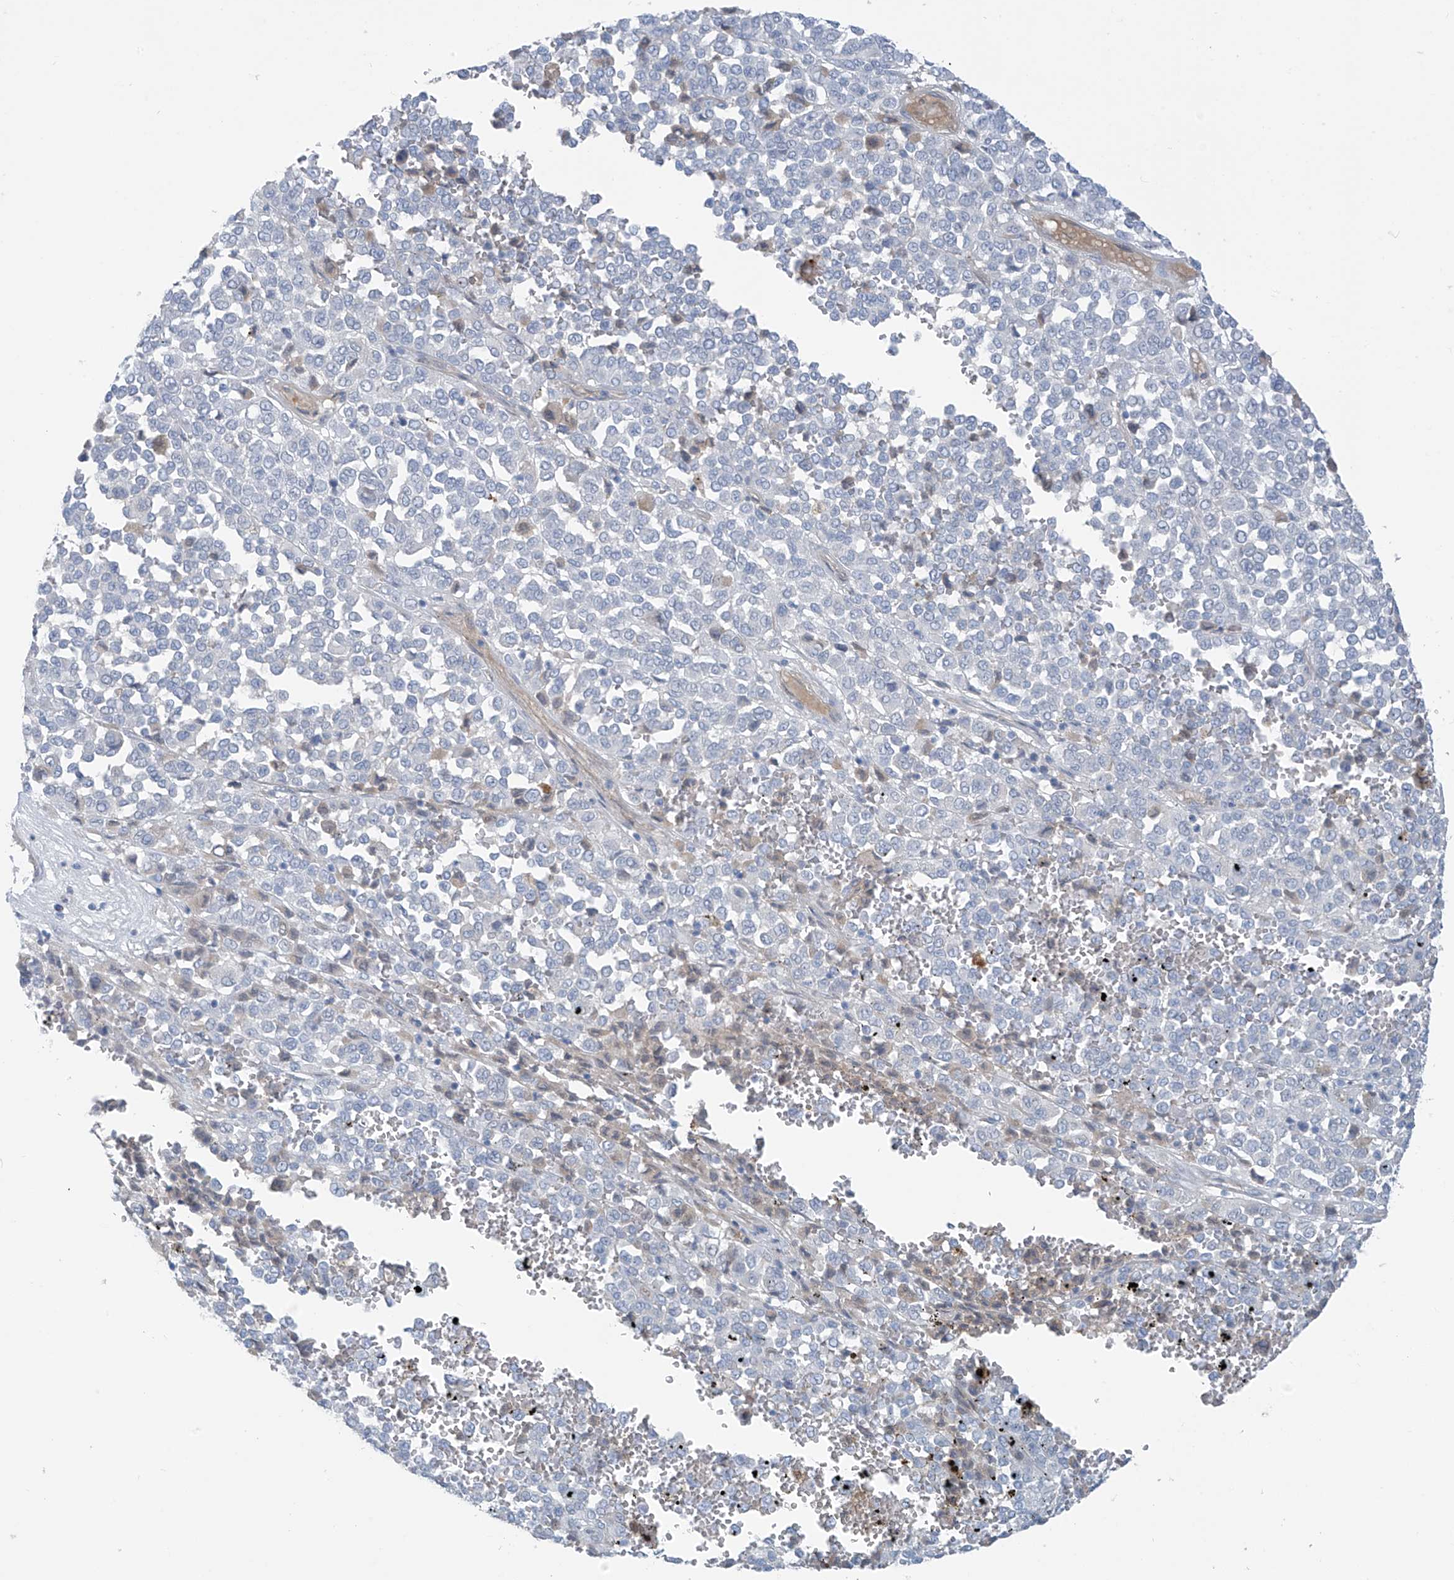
{"staining": {"intensity": "negative", "quantity": "none", "location": "none"}, "tissue": "melanoma", "cell_type": "Tumor cells", "image_type": "cancer", "snomed": [{"axis": "morphology", "description": "Malignant melanoma, Metastatic site"}, {"axis": "topography", "description": "Pancreas"}], "caption": "Tumor cells show no significant protein expression in melanoma.", "gene": "ZNF793", "patient": {"sex": "female", "age": 30}}